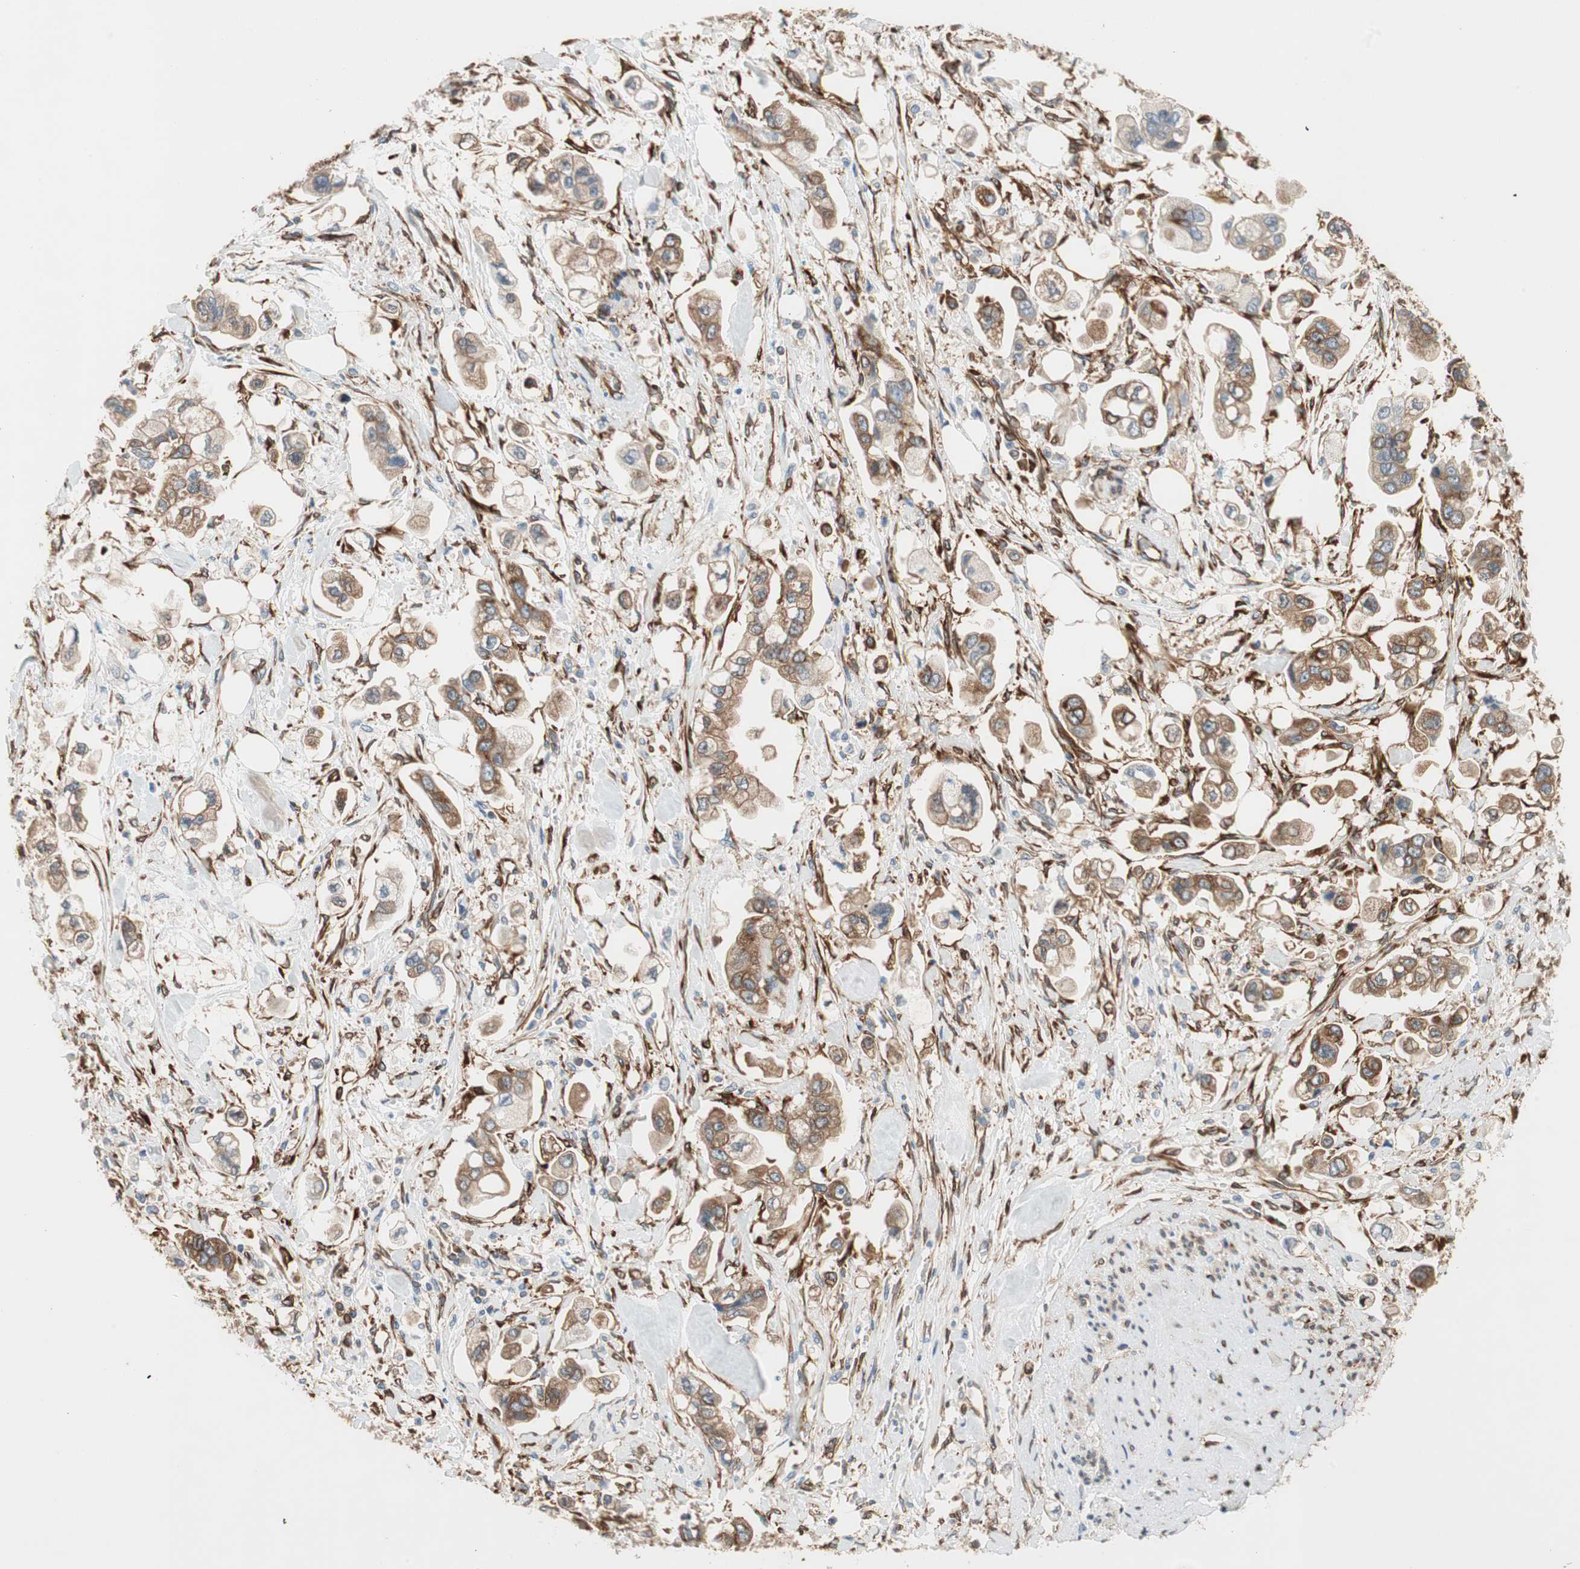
{"staining": {"intensity": "strong", "quantity": ">75%", "location": "cytoplasmic/membranous"}, "tissue": "stomach cancer", "cell_type": "Tumor cells", "image_type": "cancer", "snomed": [{"axis": "morphology", "description": "Adenocarcinoma, NOS"}, {"axis": "topography", "description": "Stomach"}], "caption": "A brown stain highlights strong cytoplasmic/membranous positivity of a protein in human stomach cancer tumor cells.", "gene": "WASL", "patient": {"sex": "male", "age": 62}}